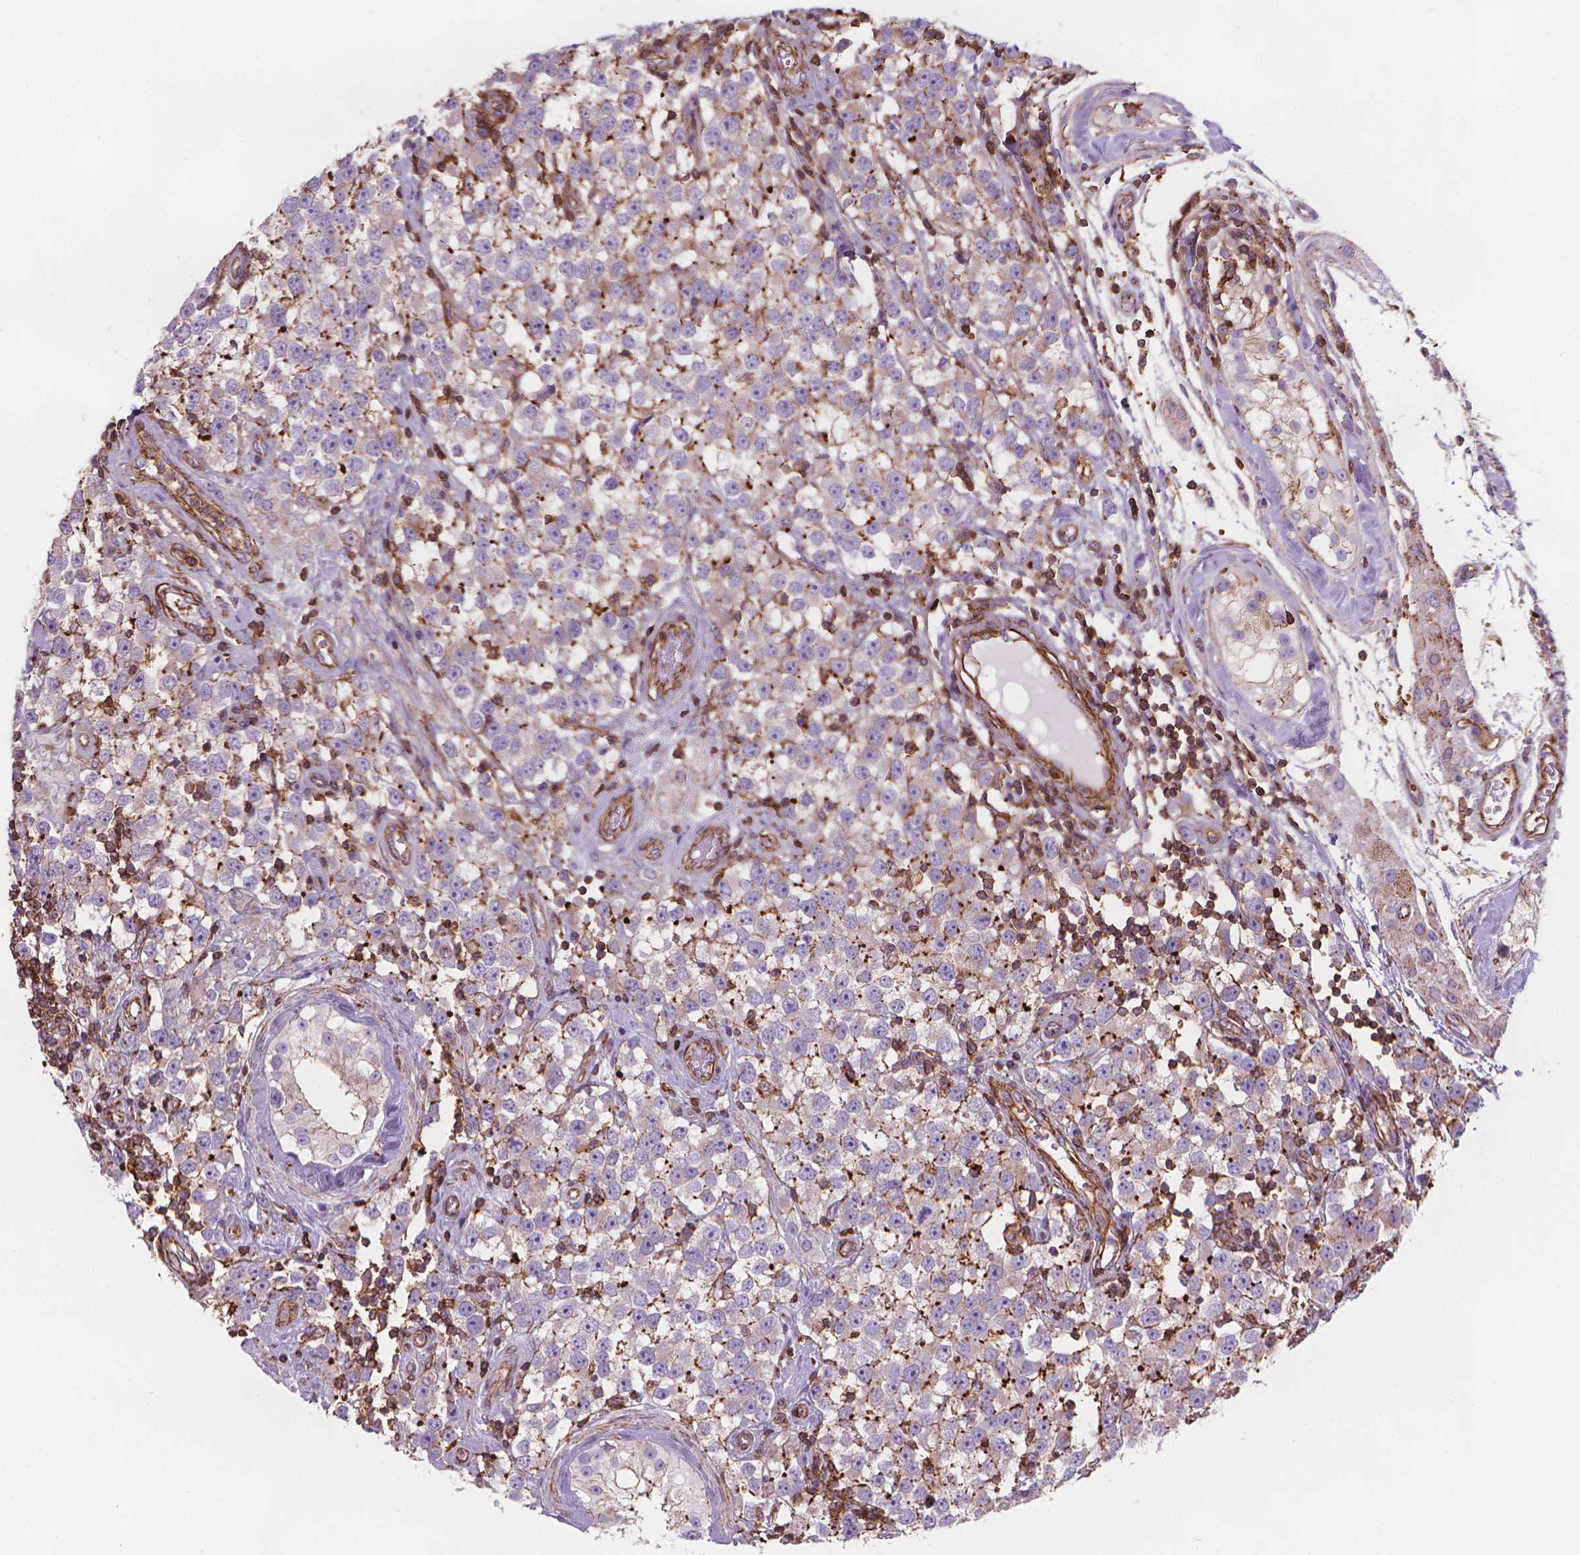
{"staining": {"intensity": "weak", "quantity": "<25%", "location": "cytoplasmic/membranous"}, "tissue": "testis cancer", "cell_type": "Tumor cells", "image_type": "cancer", "snomed": [{"axis": "morphology", "description": "Seminoma, NOS"}, {"axis": "topography", "description": "Testis"}], "caption": "Immunohistochemistry photomicrograph of testis cancer stained for a protein (brown), which shows no expression in tumor cells.", "gene": "PATJ", "patient": {"sex": "male", "age": 34}}